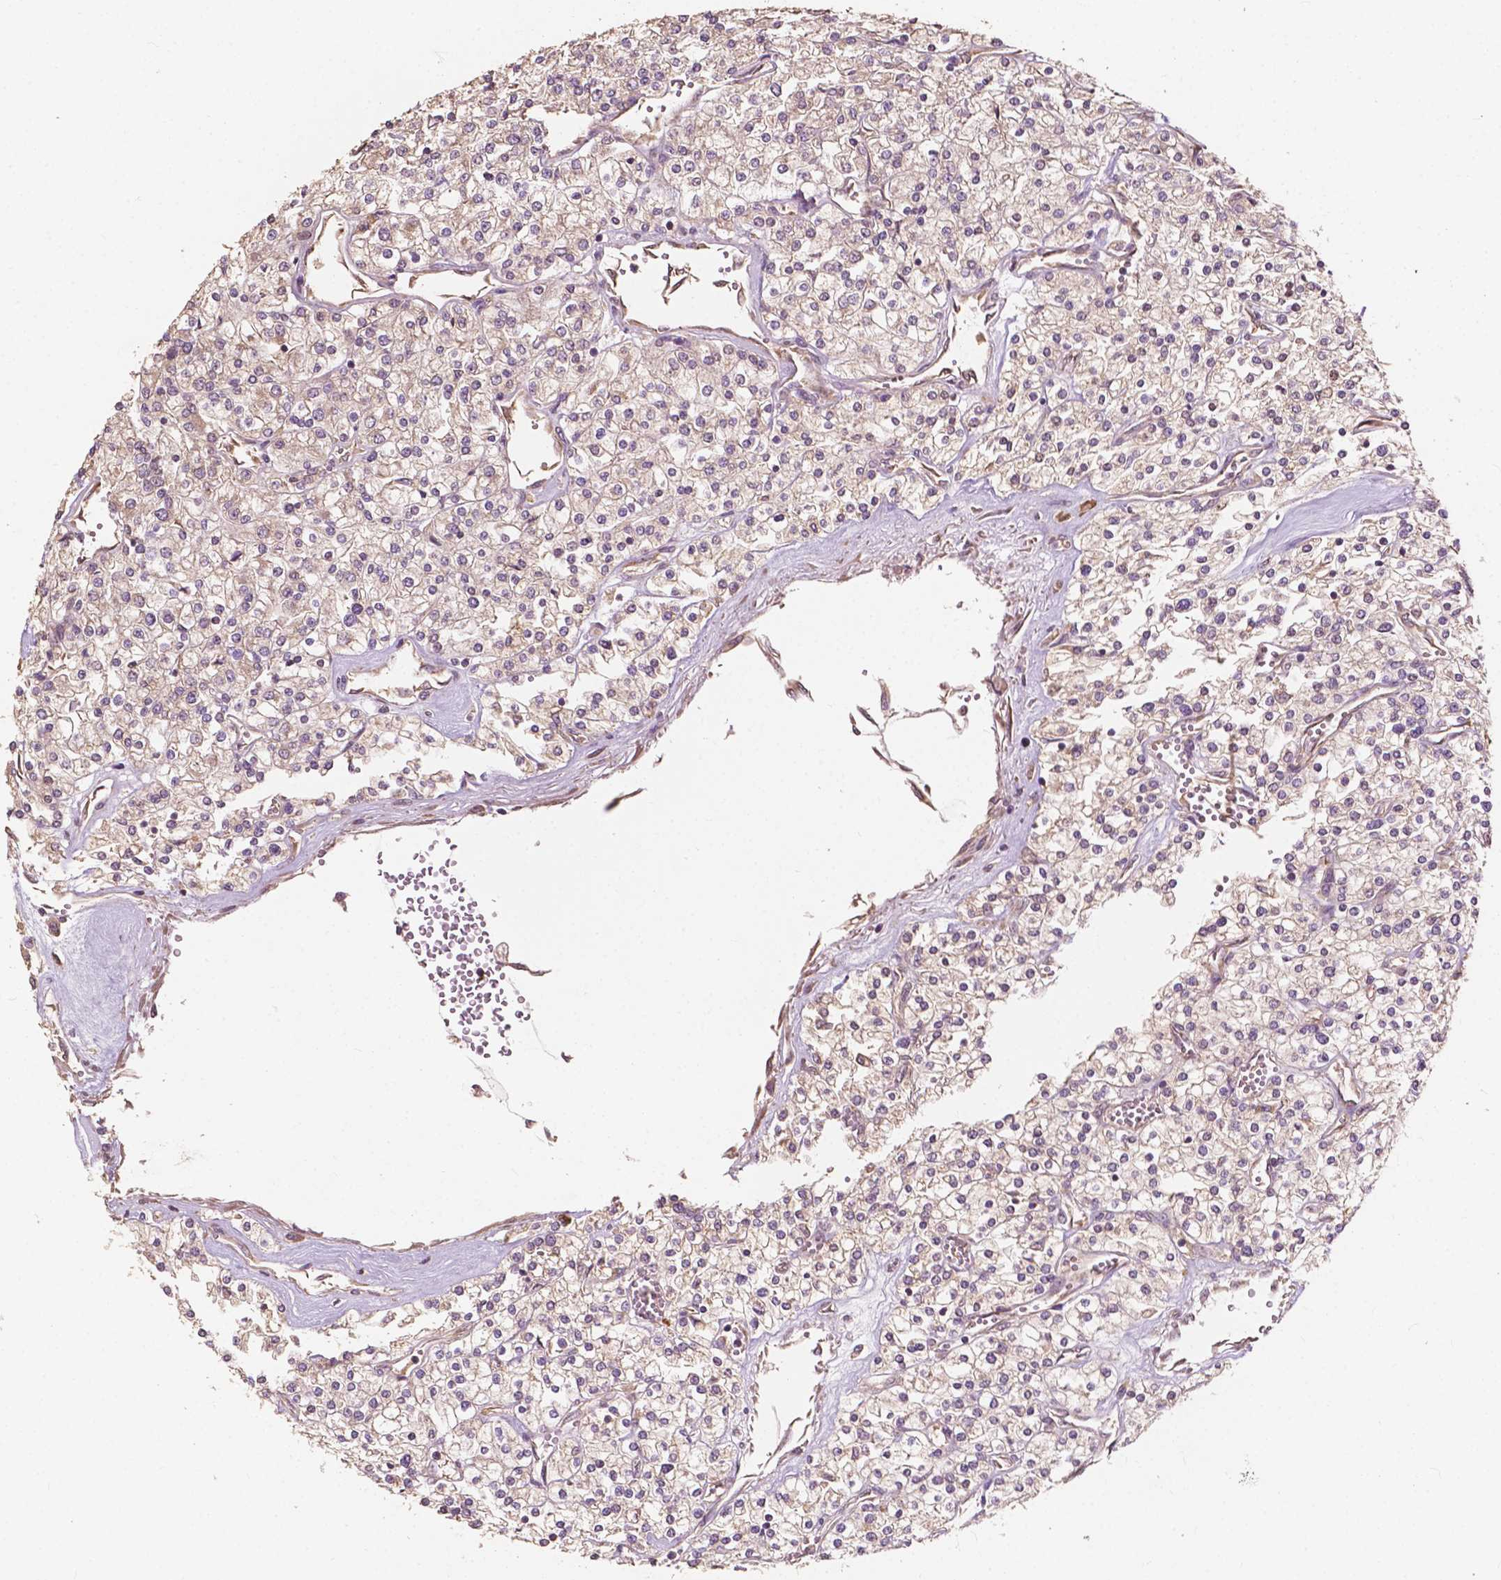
{"staining": {"intensity": "negative", "quantity": "none", "location": "none"}, "tissue": "renal cancer", "cell_type": "Tumor cells", "image_type": "cancer", "snomed": [{"axis": "morphology", "description": "Adenocarcinoma, NOS"}, {"axis": "topography", "description": "Kidney"}], "caption": "The immunohistochemistry image has no significant positivity in tumor cells of renal cancer tissue. (Brightfield microscopy of DAB immunohistochemistry (IHC) at high magnification).", "gene": "G3BP1", "patient": {"sex": "male", "age": 80}}